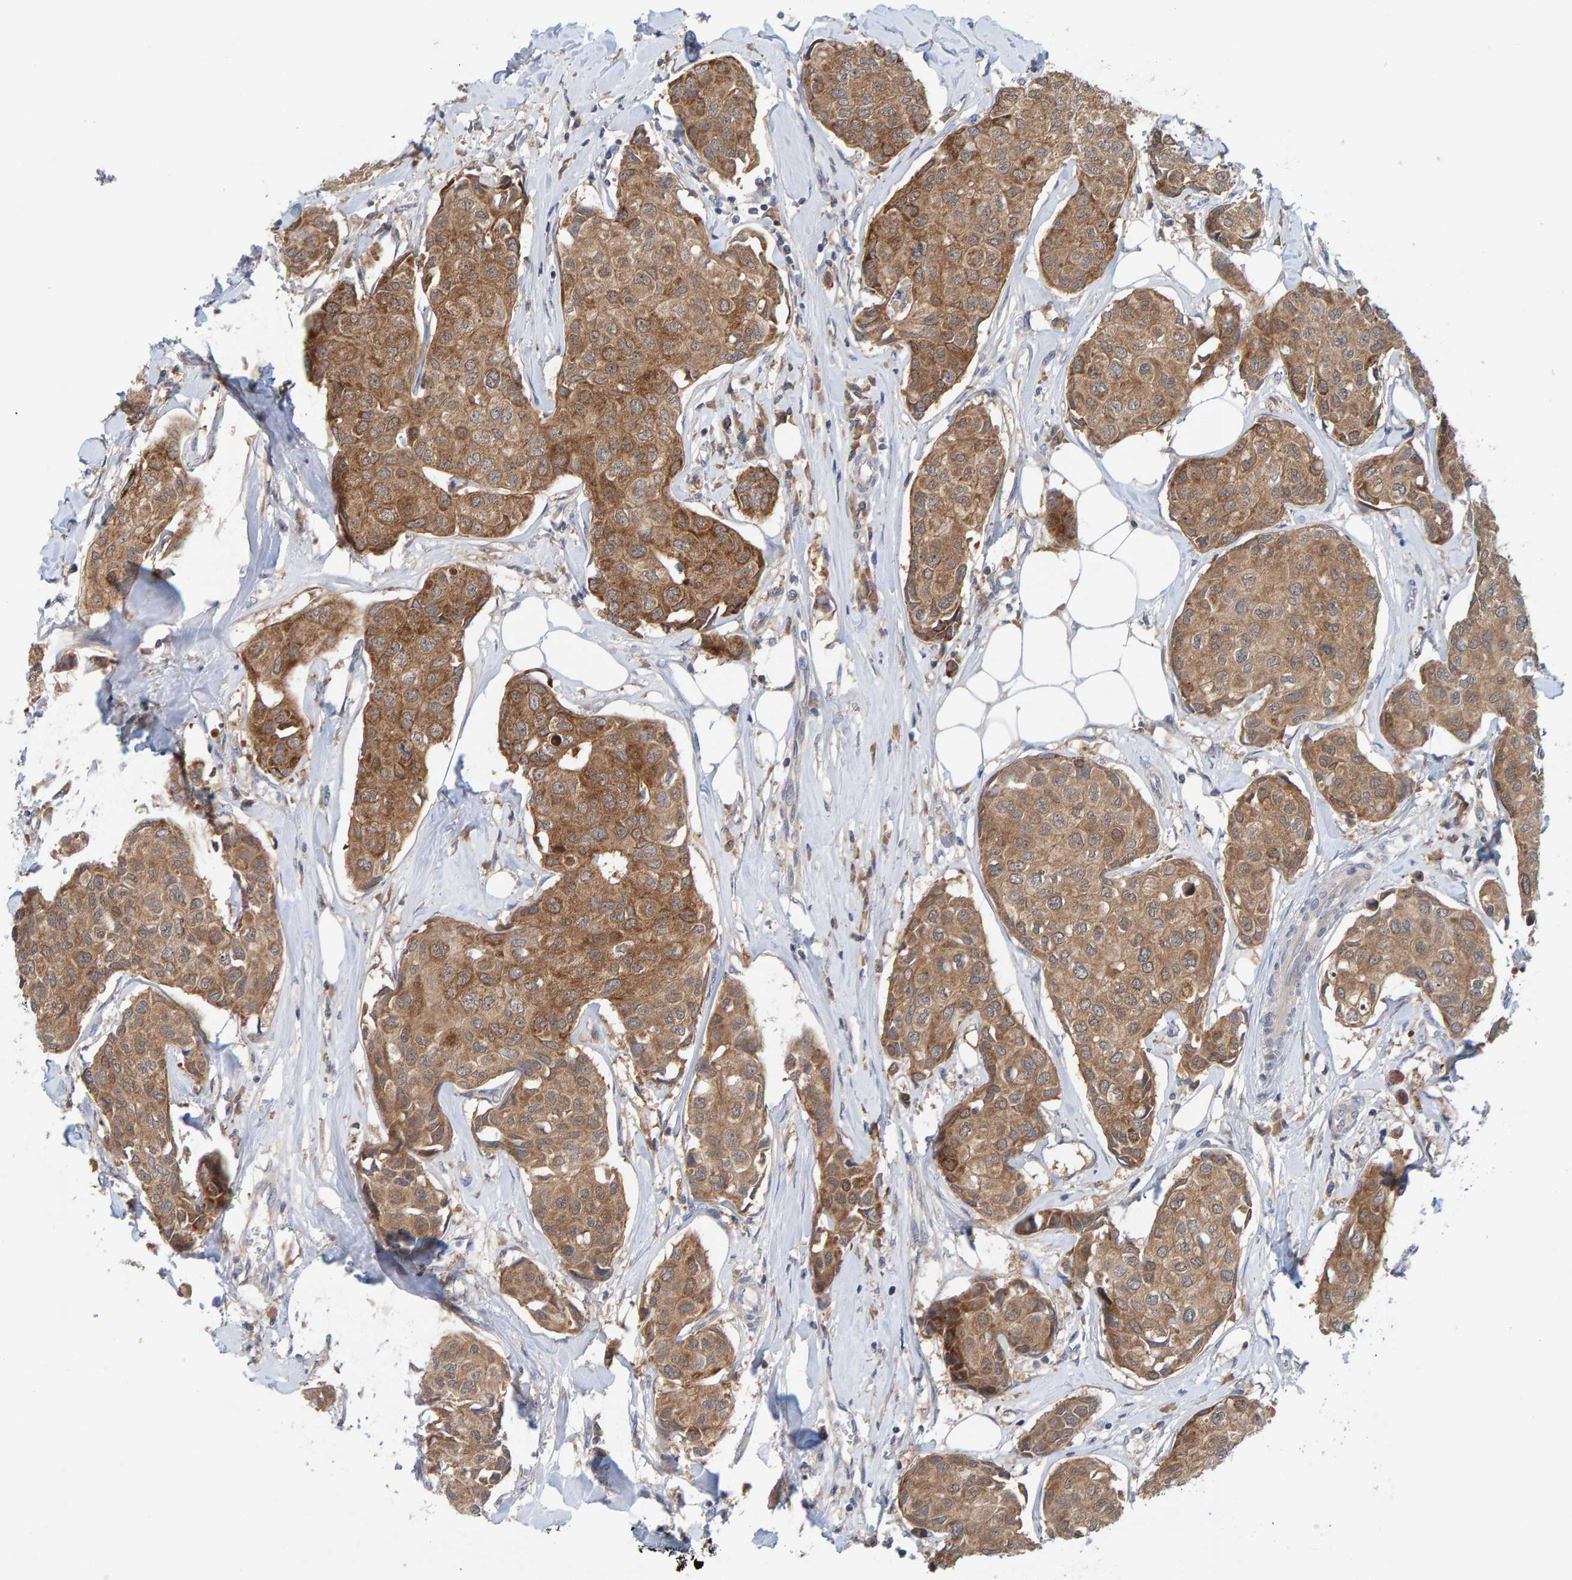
{"staining": {"intensity": "moderate", "quantity": ">75%", "location": "cytoplasmic/membranous"}, "tissue": "breast cancer", "cell_type": "Tumor cells", "image_type": "cancer", "snomed": [{"axis": "morphology", "description": "Duct carcinoma"}, {"axis": "topography", "description": "Breast"}], "caption": "Invasive ductal carcinoma (breast) stained for a protein shows moderate cytoplasmic/membranous positivity in tumor cells.", "gene": "TATDN1", "patient": {"sex": "female", "age": 80}}